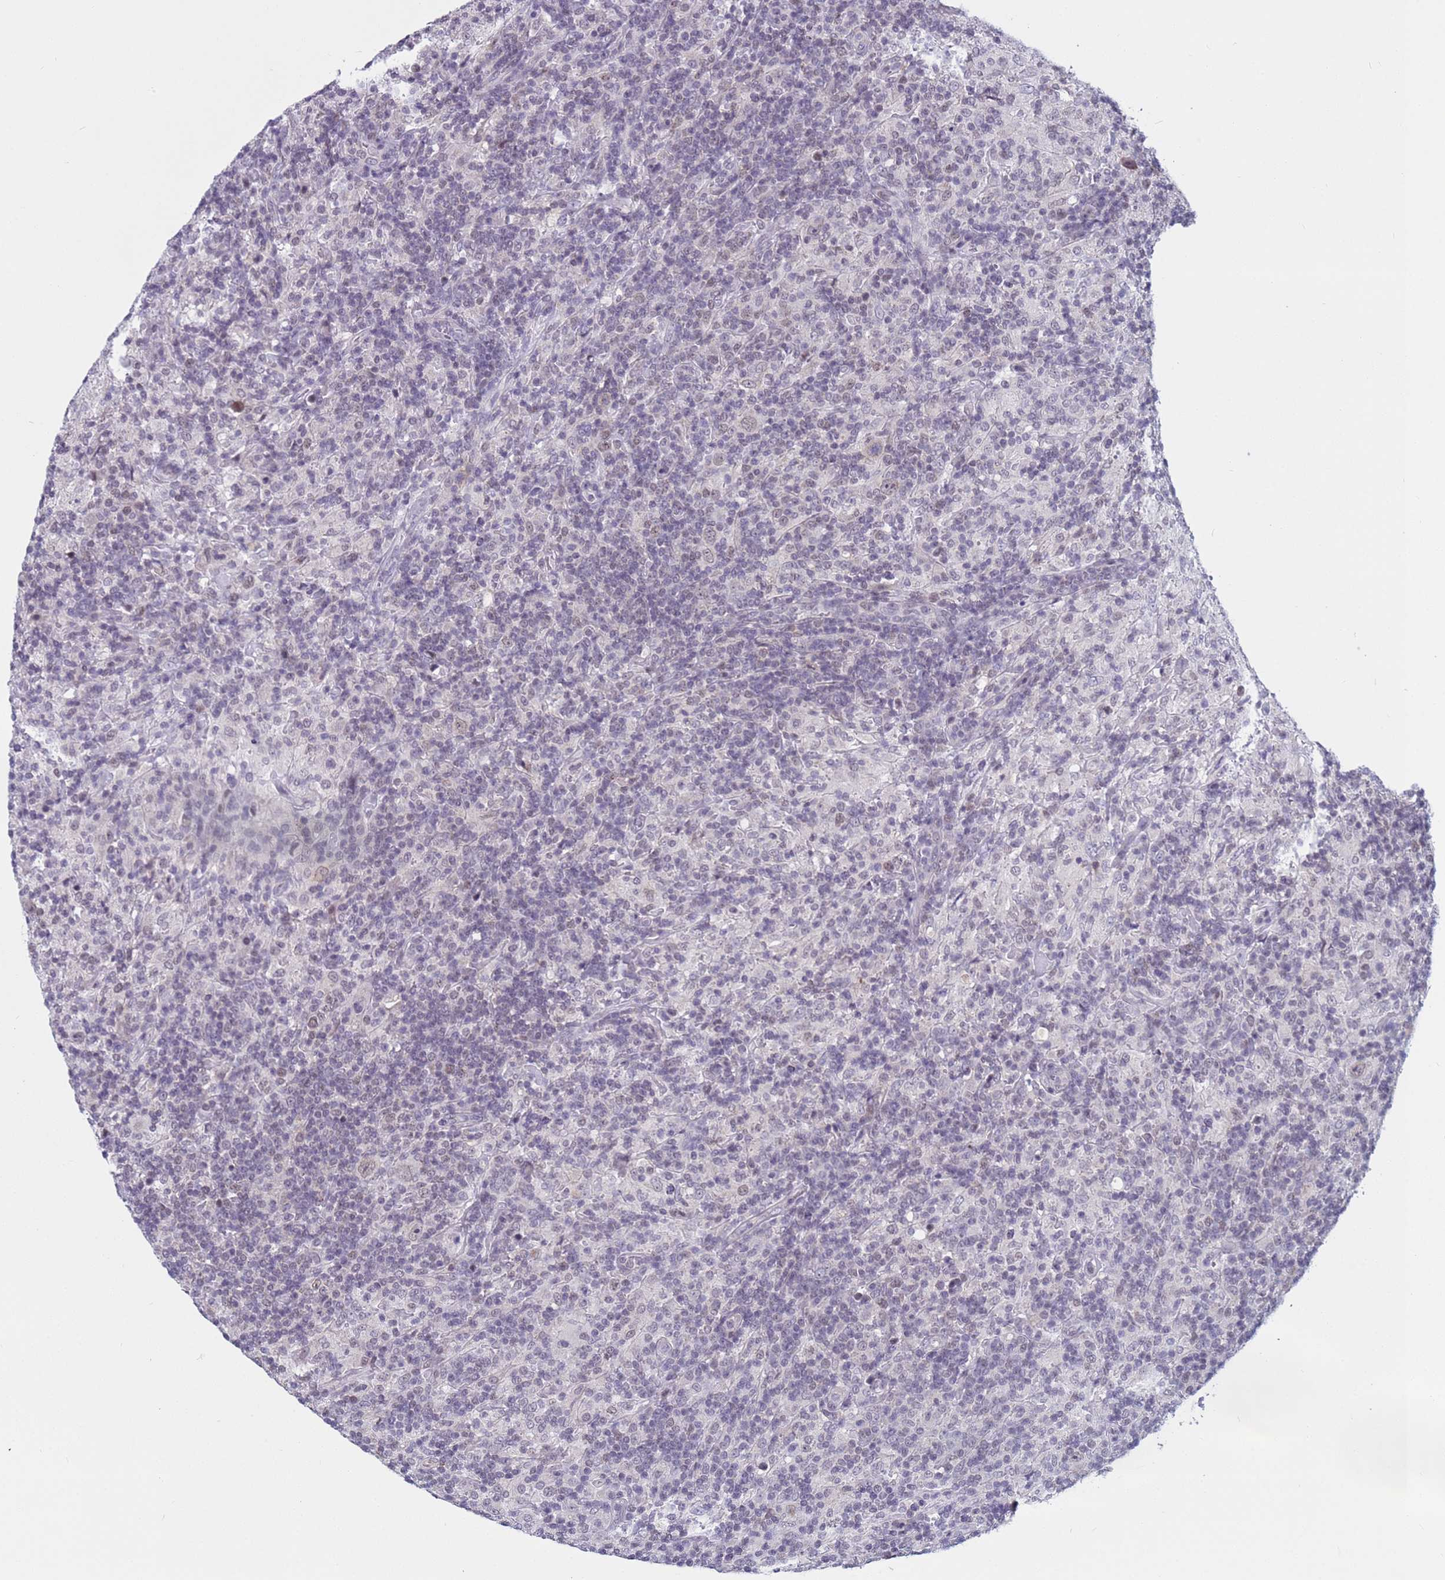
{"staining": {"intensity": "weak", "quantity": "25%-75%", "location": "nuclear"}, "tissue": "lymphoma", "cell_type": "Tumor cells", "image_type": "cancer", "snomed": [{"axis": "morphology", "description": "Hodgkin's disease, NOS"}, {"axis": "topography", "description": "Lymph node"}], "caption": "Immunohistochemical staining of Hodgkin's disease shows weak nuclear protein expression in approximately 25%-75% of tumor cells.", "gene": "CDK2AP2", "patient": {"sex": "male", "age": 70}}